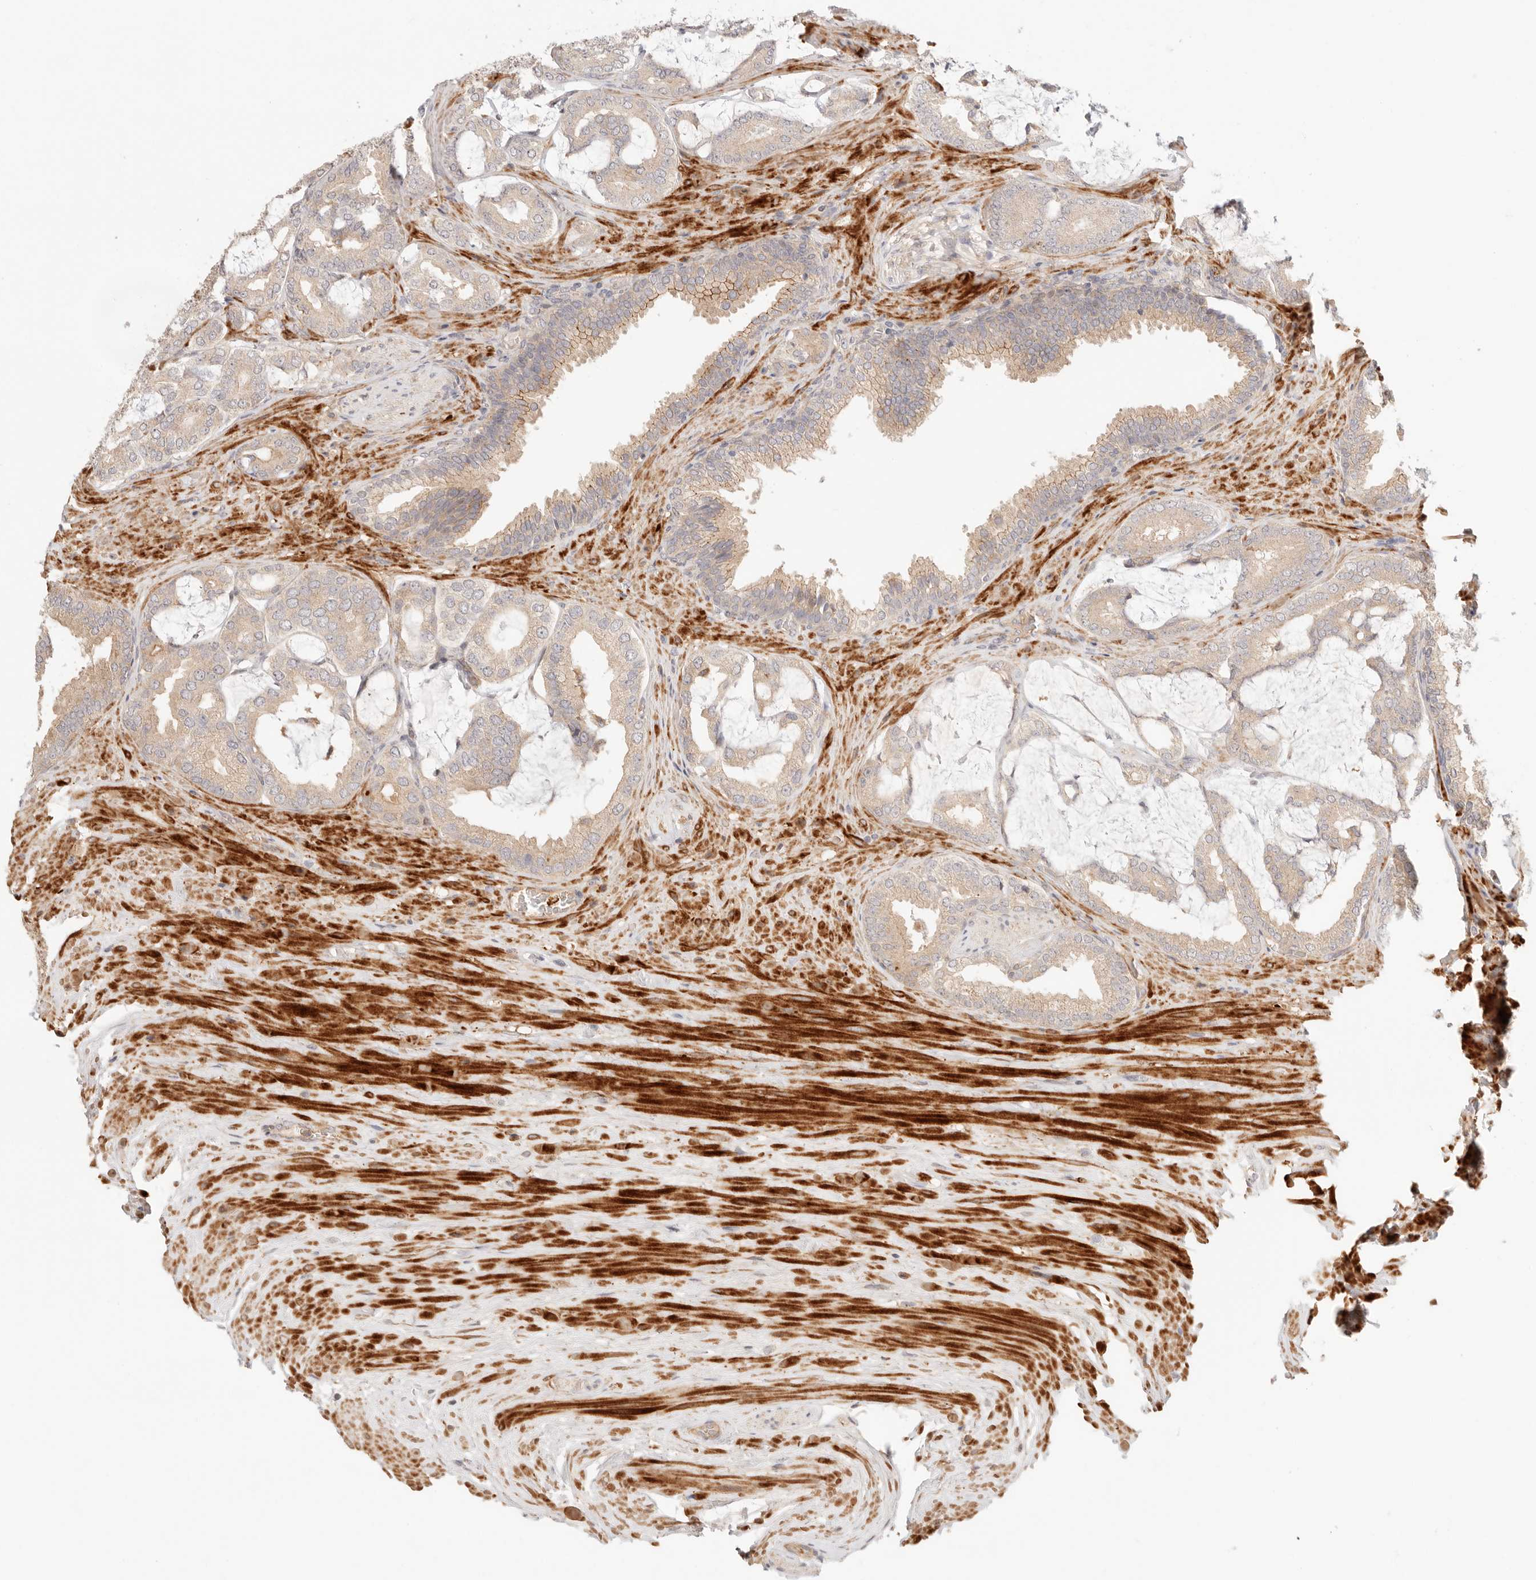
{"staining": {"intensity": "weak", "quantity": ">75%", "location": "cytoplasmic/membranous"}, "tissue": "prostate cancer", "cell_type": "Tumor cells", "image_type": "cancer", "snomed": [{"axis": "morphology", "description": "Adenocarcinoma, Low grade"}, {"axis": "topography", "description": "Prostate"}], "caption": "Immunohistochemistry (IHC) image of neoplastic tissue: human prostate cancer stained using IHC displays low levels of weak protein expression localized specifically in the cytoplasmic/membranous of tumor cells, appearing as a cytoplasmic/membranous brown color.", "gene": "IL1R2", "patient": {"sex": "male", "age": 71}}